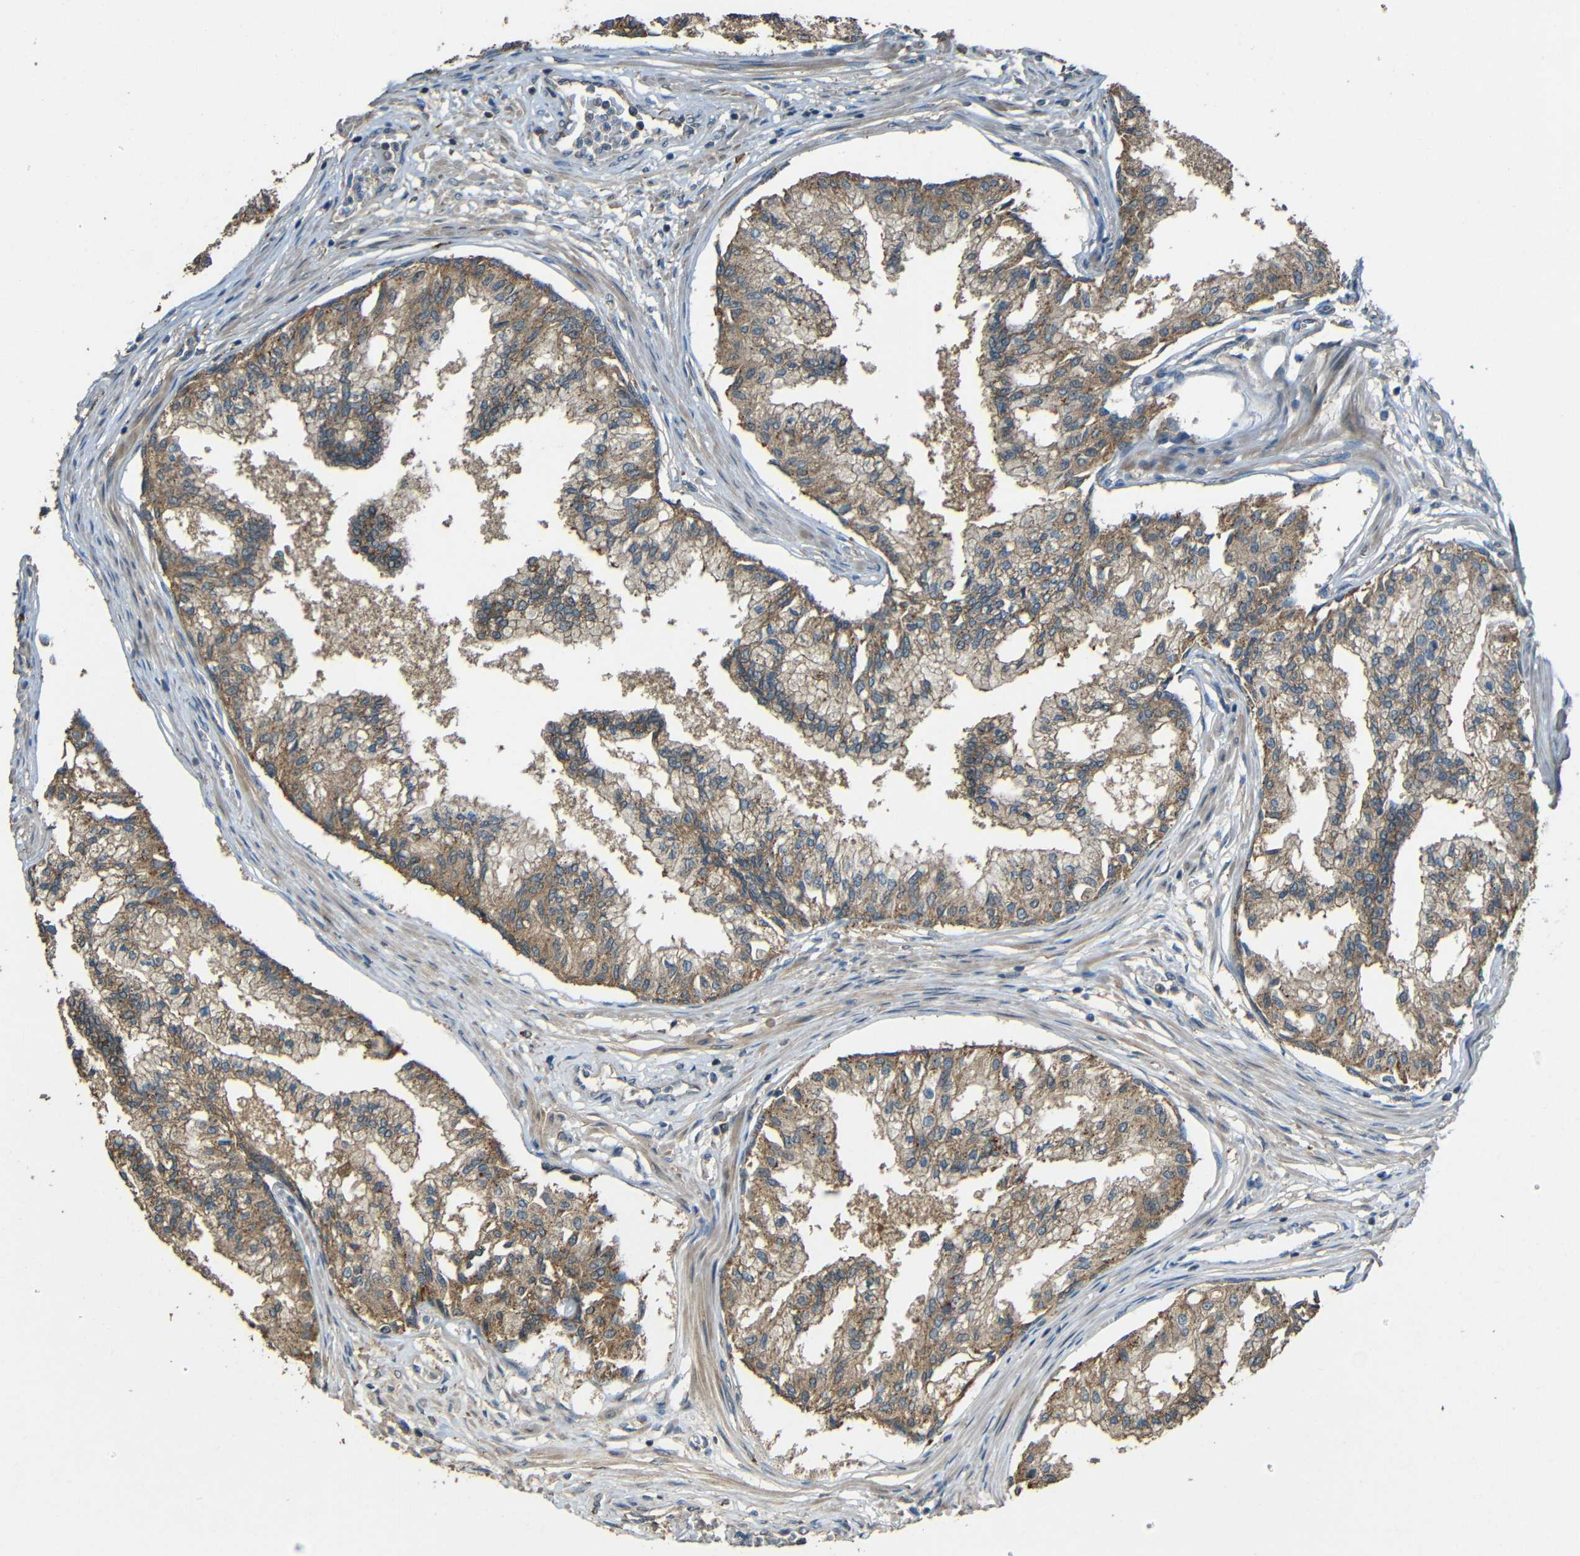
{"staining": {"intensity": "moderate", "quantity": ">75%", "location": "cytoplasmic/membranous"}, "tissue": "prostate", "cell_type": "Glandular cells", "image_type": "normal", "snomed": [{"axis": "morphology", "description": "Normal tissue, NOS"}, {"axis": "topography", "description": "Prostate"}, {"axis": "topography", "description": "Seminal veicle"}], "caption": "This is an image of immunohistochemistry (IHC) staining of normal prostate, which shows moderate expression in the cytoplasmic/membranous of glandular cells.", "gene": "ACACA", "patient": {"sex": "male", "age": 60}}